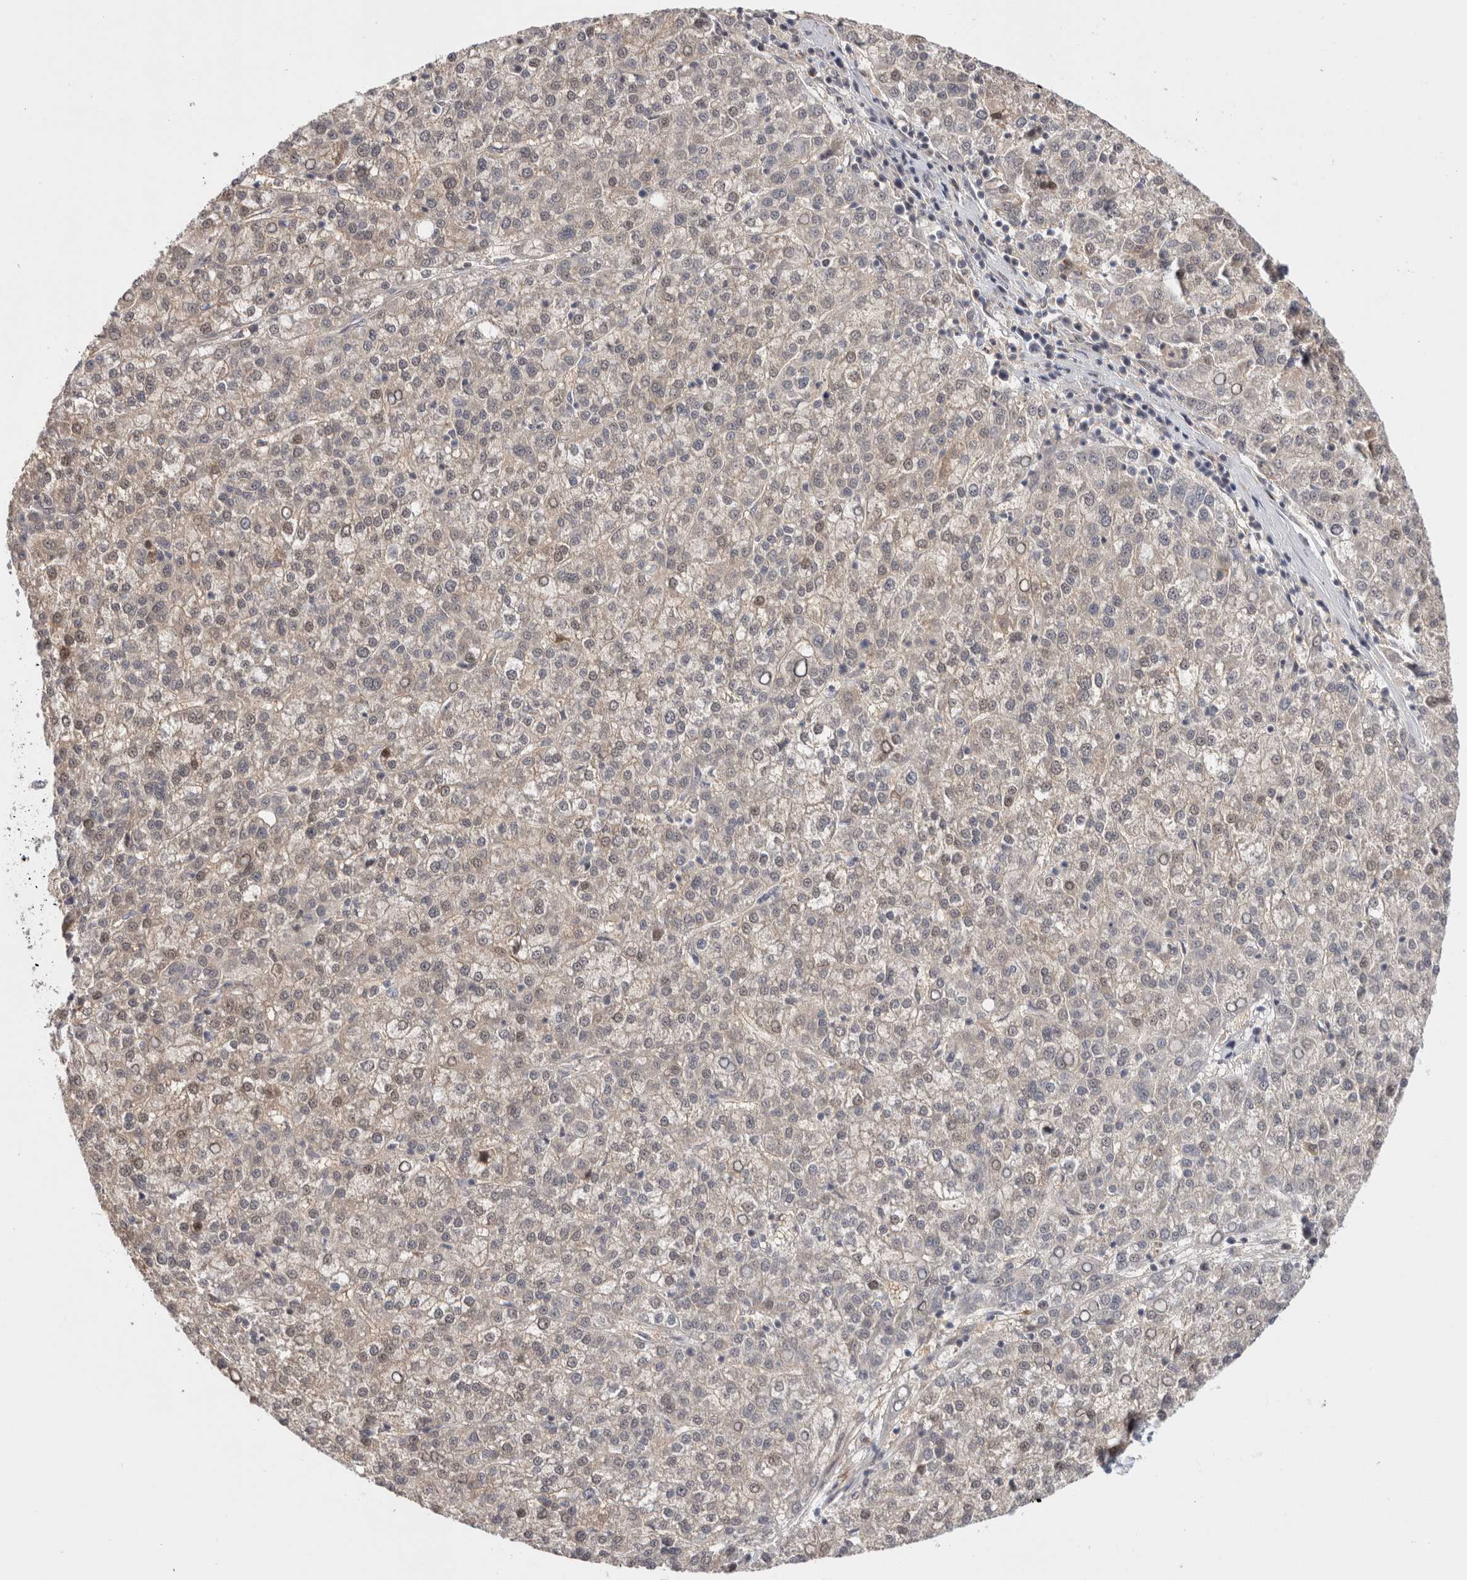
{"staining": {"intensity": "weak", "quantity": "25%-75%", "location": "cytoplasmic/membranous,nuclear"}, "tissue": "liver cancer", "cell_type": "Tumor cells", "image_type": "cancer", "snomed": [{"axis": "morphology", "description": "Carcinoma, Hepatocellular, NOS"}, {"axis": "topography", "description": "Liver"}], "caption": "This photomicrograph shows immunohistochemistry (IHC) staining of liver cancer, with low weak cytoplasmic/membranous and nuclear staining in approximately 25%-75% of tumor cells.", "gene": "ZNF318", "patient": {"sex": "female", "age": 58}}